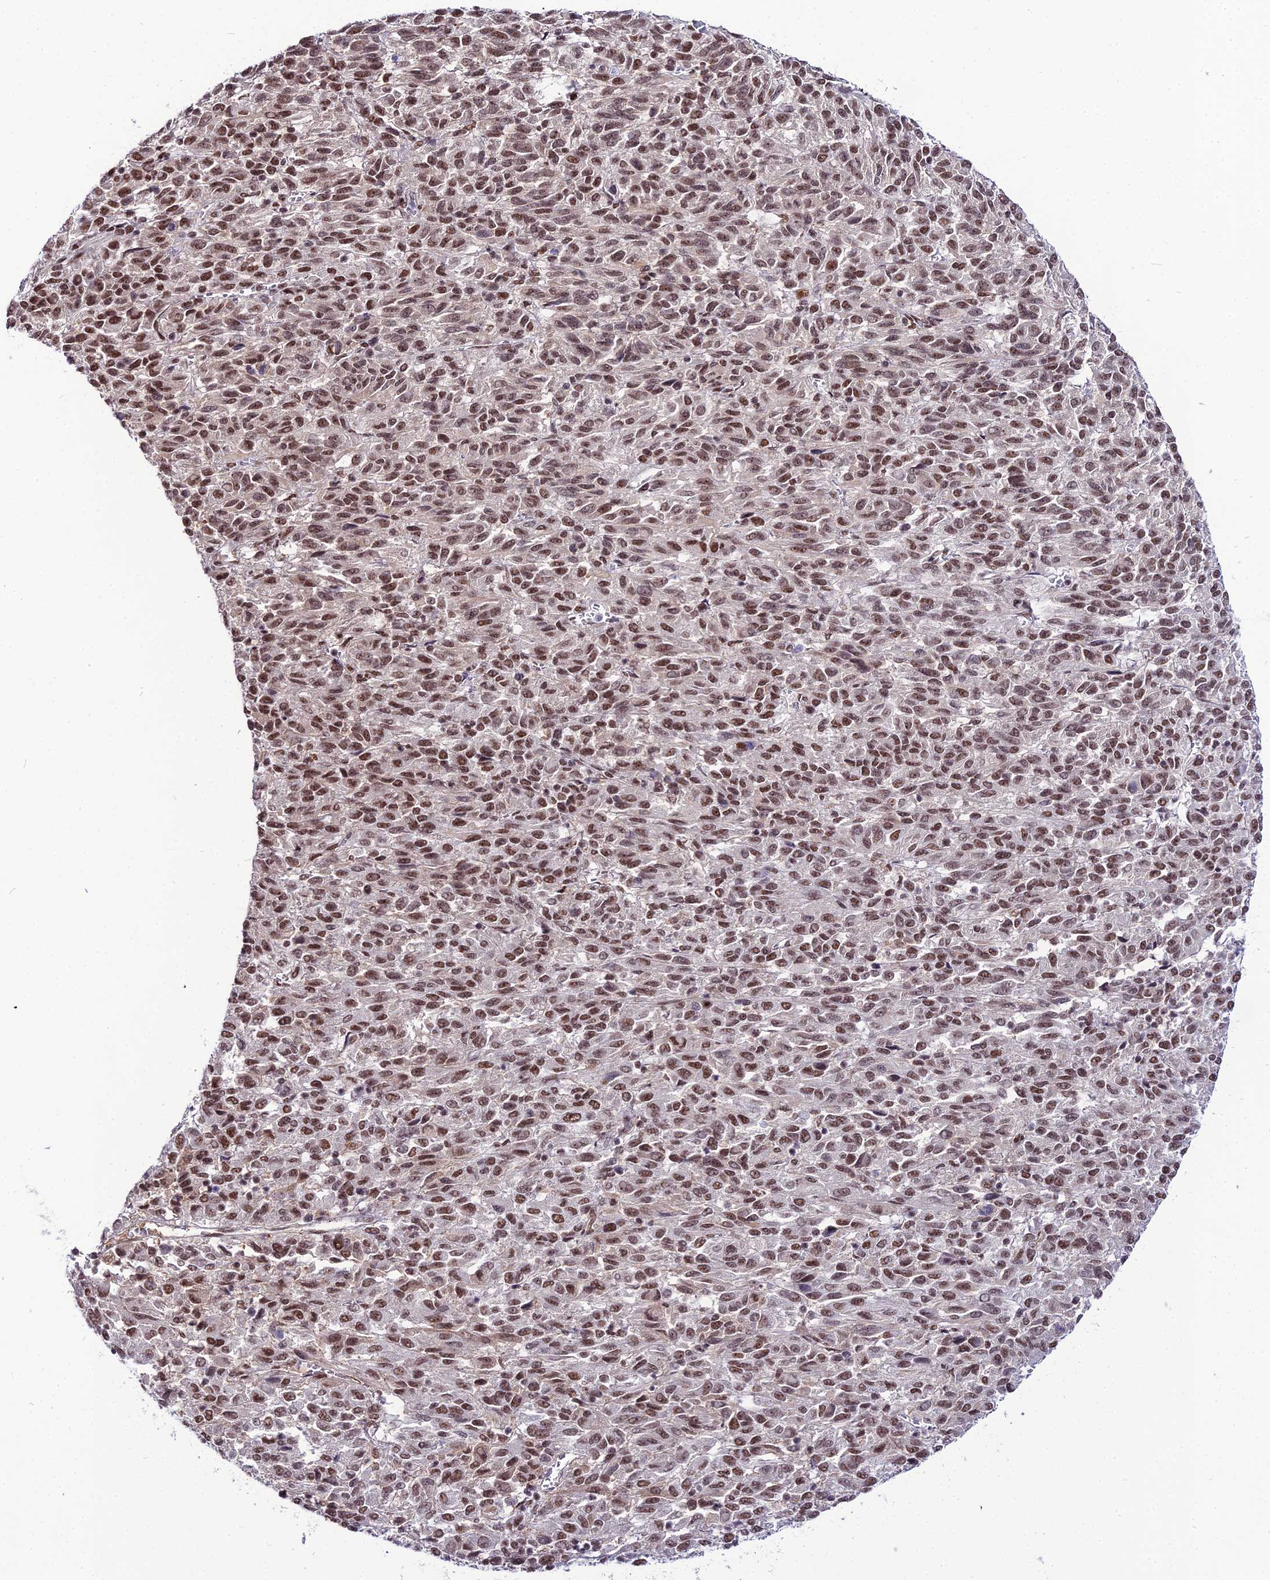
{"staining": {"intensity": "moderate", "quantity": ">75%", "location": "nuclear"}, "tissue": "melanoma", "cell_type": "Tumor cells", "image_type": "cancer", "snomed": [{"axis": "morphology", "description": "Malignant melanoma, Metastatic site"}, {"axis": "topography", "description": "Lung"}], "caption": "Brown immunohistochemical staining in human malignant melanoma (metastatic site) reveals moderate nuclear expression in about >75% of tumor cells. The protein of interest is stained brown, and the nuclei are stained in blue (DAB IHC with brightfield microscopy, high magnification).", "gene": "RBM12", "patient": {"sex": "male", "age": 64}}